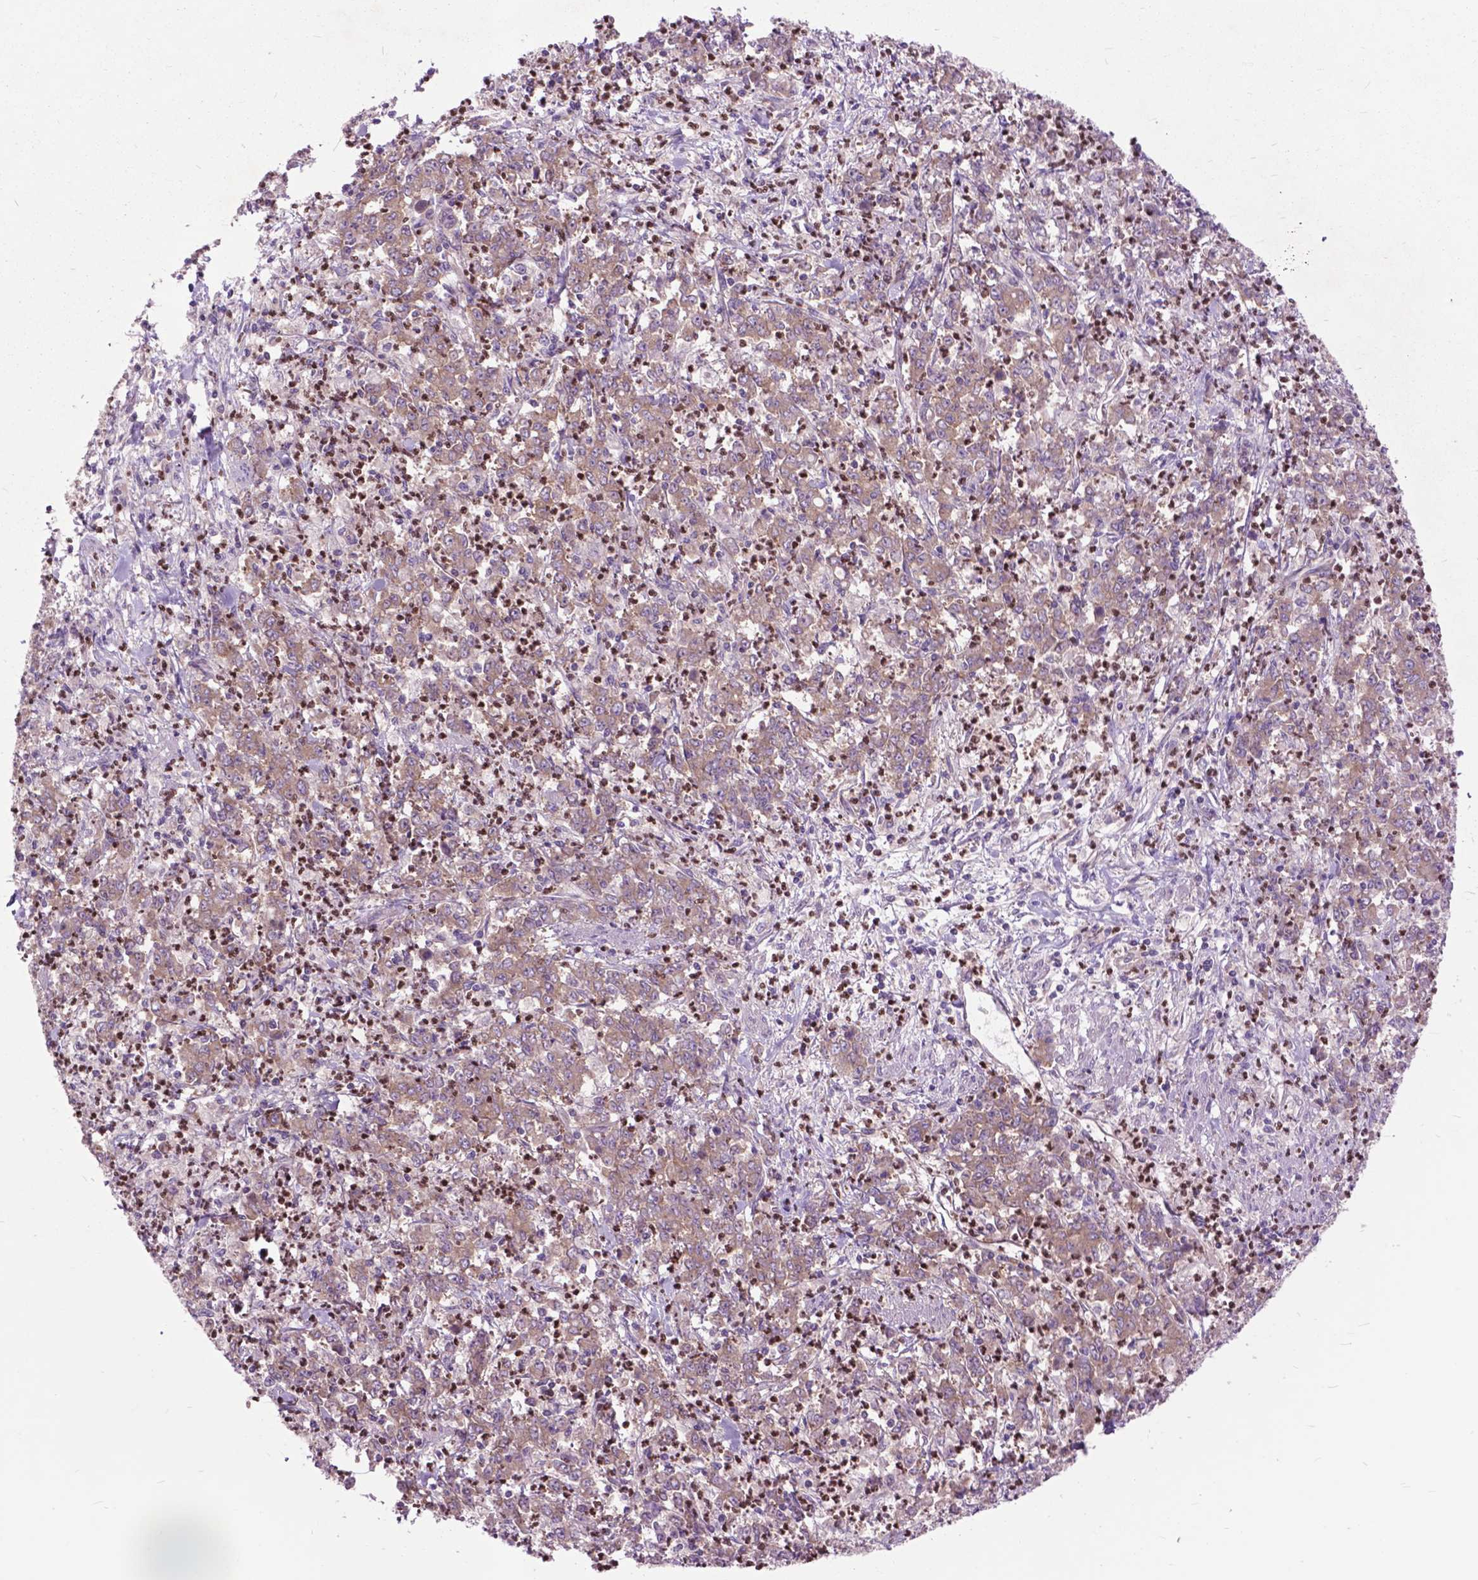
{"staining": {"intensity": "weak", "quantity": ">75%", "location": "cytoplasmic/membranous"}, "tissue": "stomach cancer", "cell_type": "Tumor cells", "image_type": "cancer", "snomed": [{"axis": "morphology", "description": "Adenocarcinoma, NOS"}, {"axis": "topography", "description": "Stomach, lower"}], "caption": "A brown stain labels weak cytoplasmic/membranous staining of a protein in stomach cancer tumor cells.", "gene": "ARAF", "patient": {"sex": "female", "age": 71}}